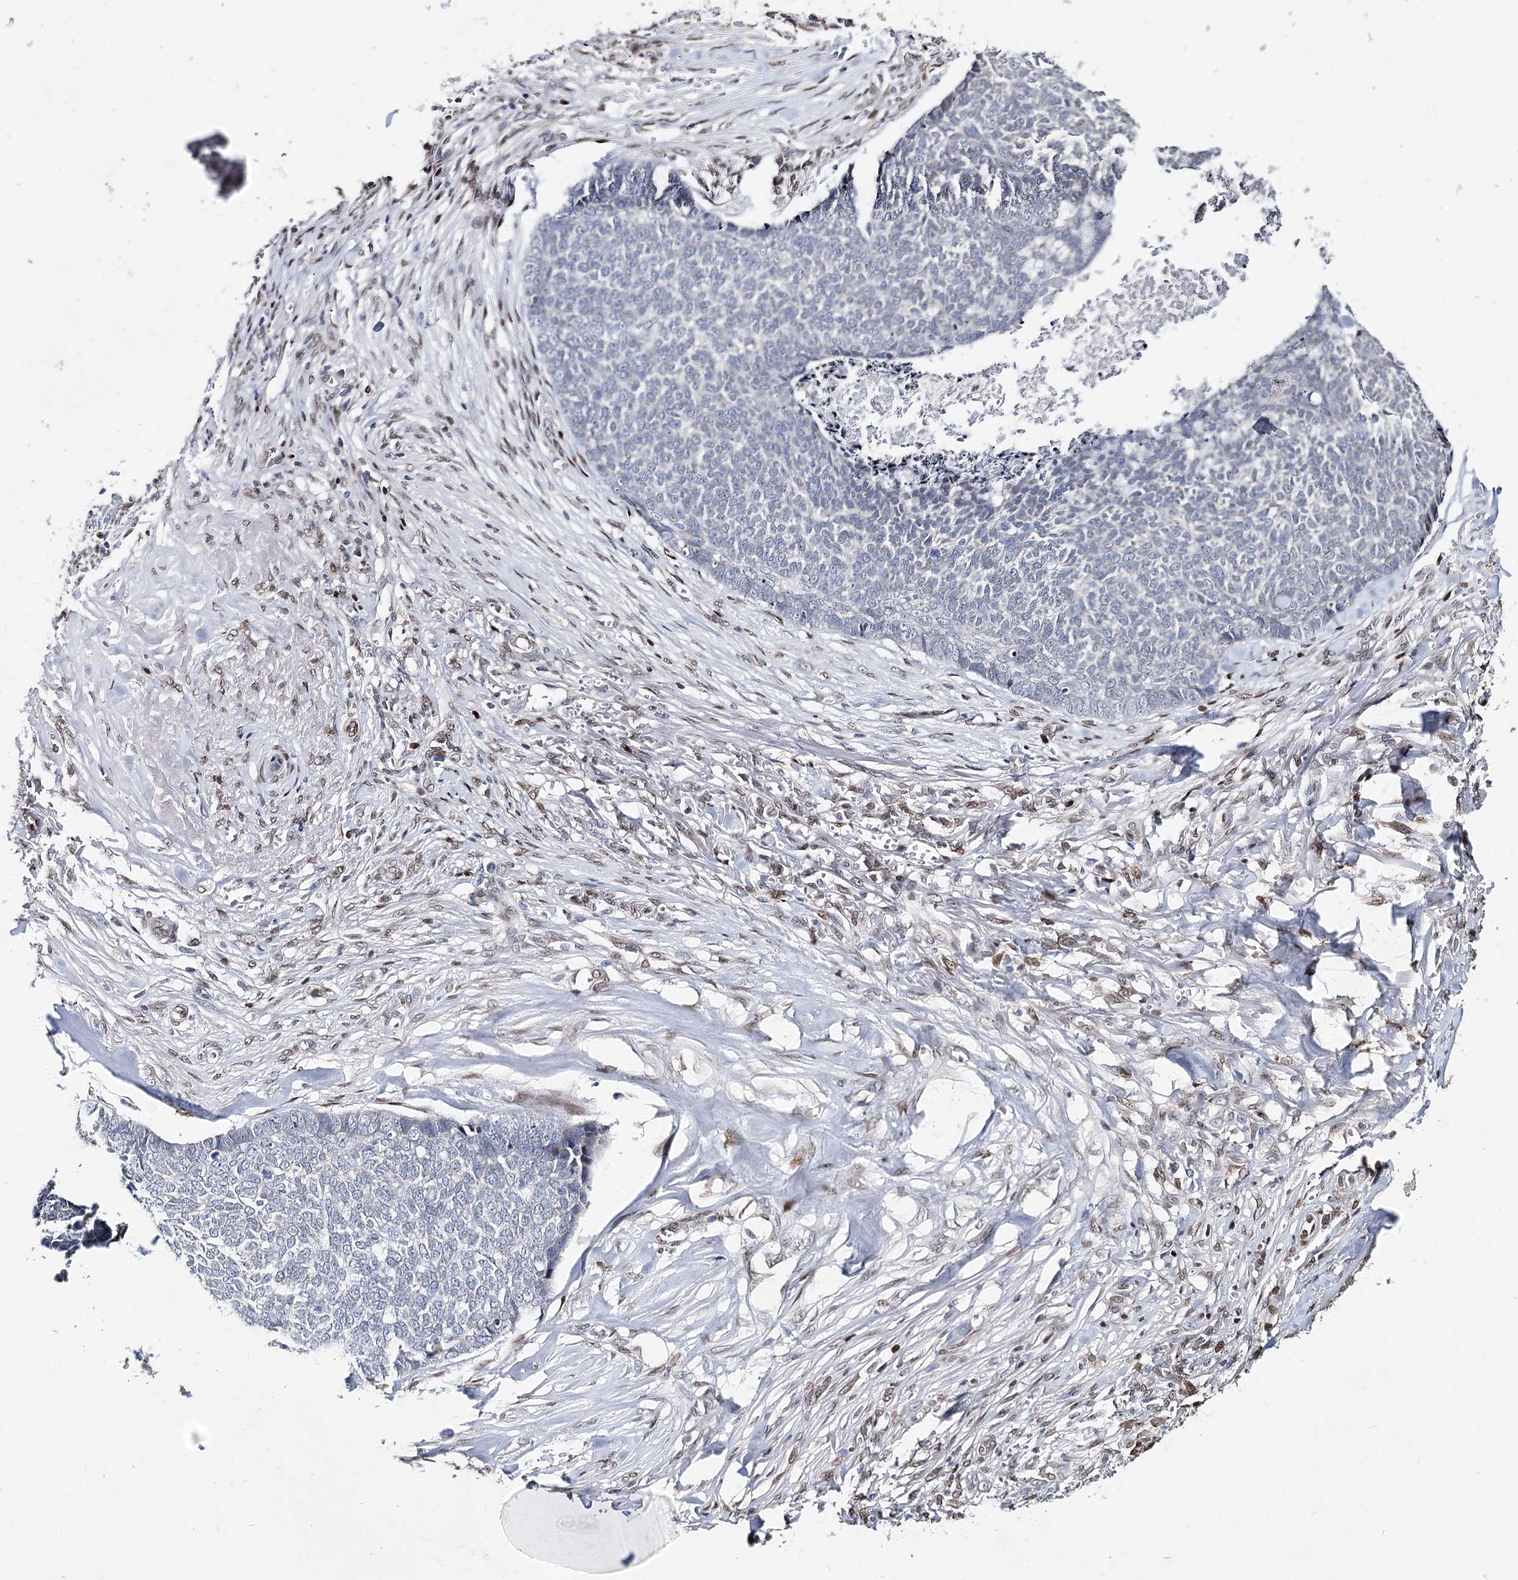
{"staining": {"intensity": "negative", "quantity": "none", "location": "none"}, "tissue": "skin cancer", "cell_type": "Tumor cells", "image_type": "cancer", "snomed": [{"axis": "morphology", "description": "Basal cell carcinoma"}, {"axis": "topography", "description": "Skin"}], "caption": "A photomicrograph of skin cancer (basal cell carcinoma) stained for a protein reveals no brown staining in tumor cells.", "gene": "FRMD4A", "patient": {"sex": "male", "age": 84}}